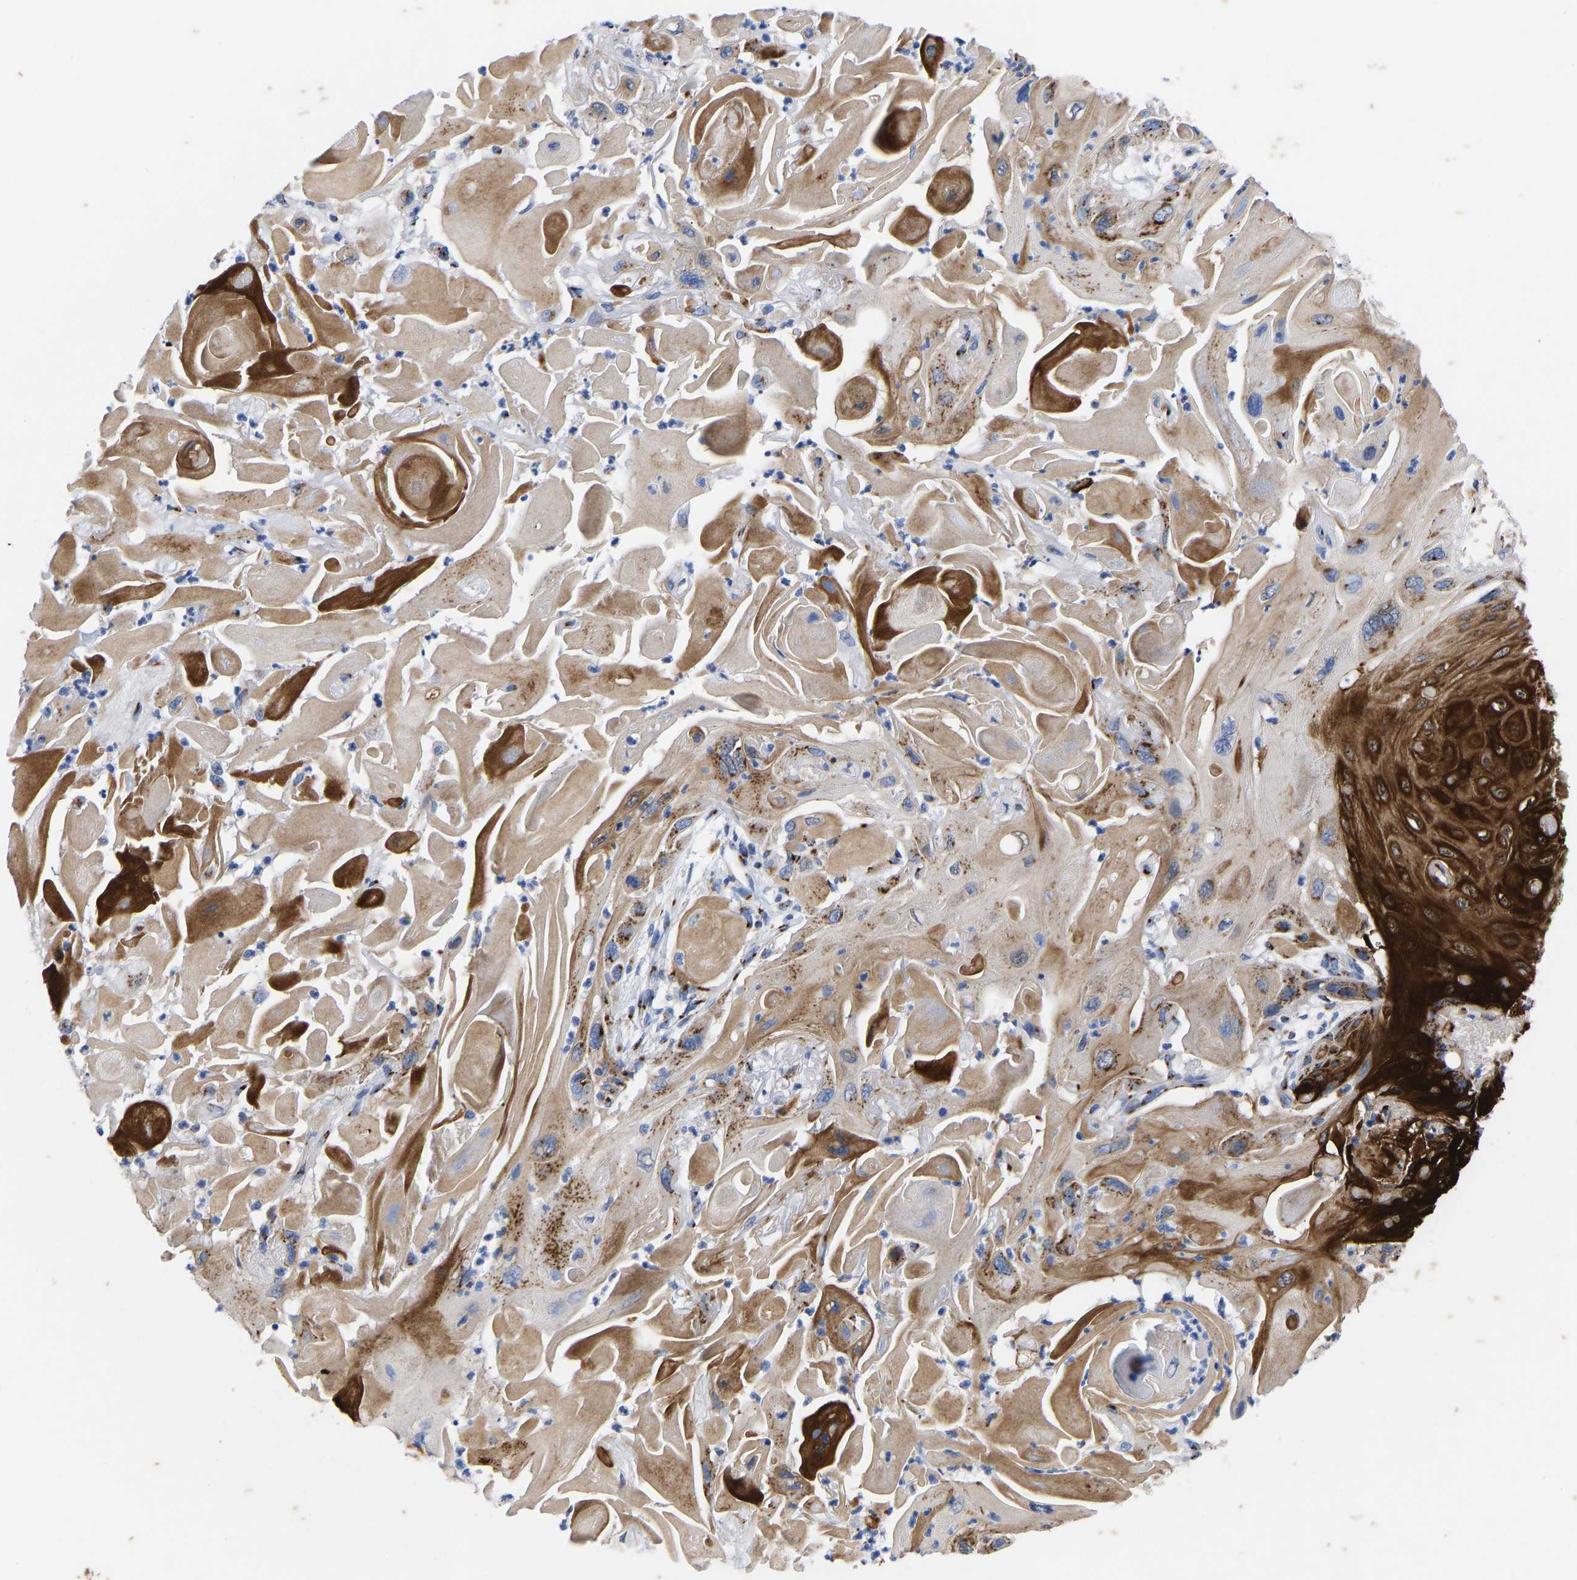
{"staining": {"intensity": "strong", "quantity": ">75%", "location": "cytoplasmic/membranous"}, "tissue": "skin cancer", "cell_type": "Tumor cells", "image_type": "cancer", "snomed": [{"axis": "morphology", "description": "Squamous cell carcinoma, NOS"}, {"axis": "topography", "description": "Skin"}], "caption": "Immunohistochemistry (IHC) of human skin squamous cell carcinoma reveals high levels of strong cytoplasmic/membranous positivity in about >75% of tumor cells.", "gene": "TMEM87A", "patient": {"sex": "female", "age": 77}}